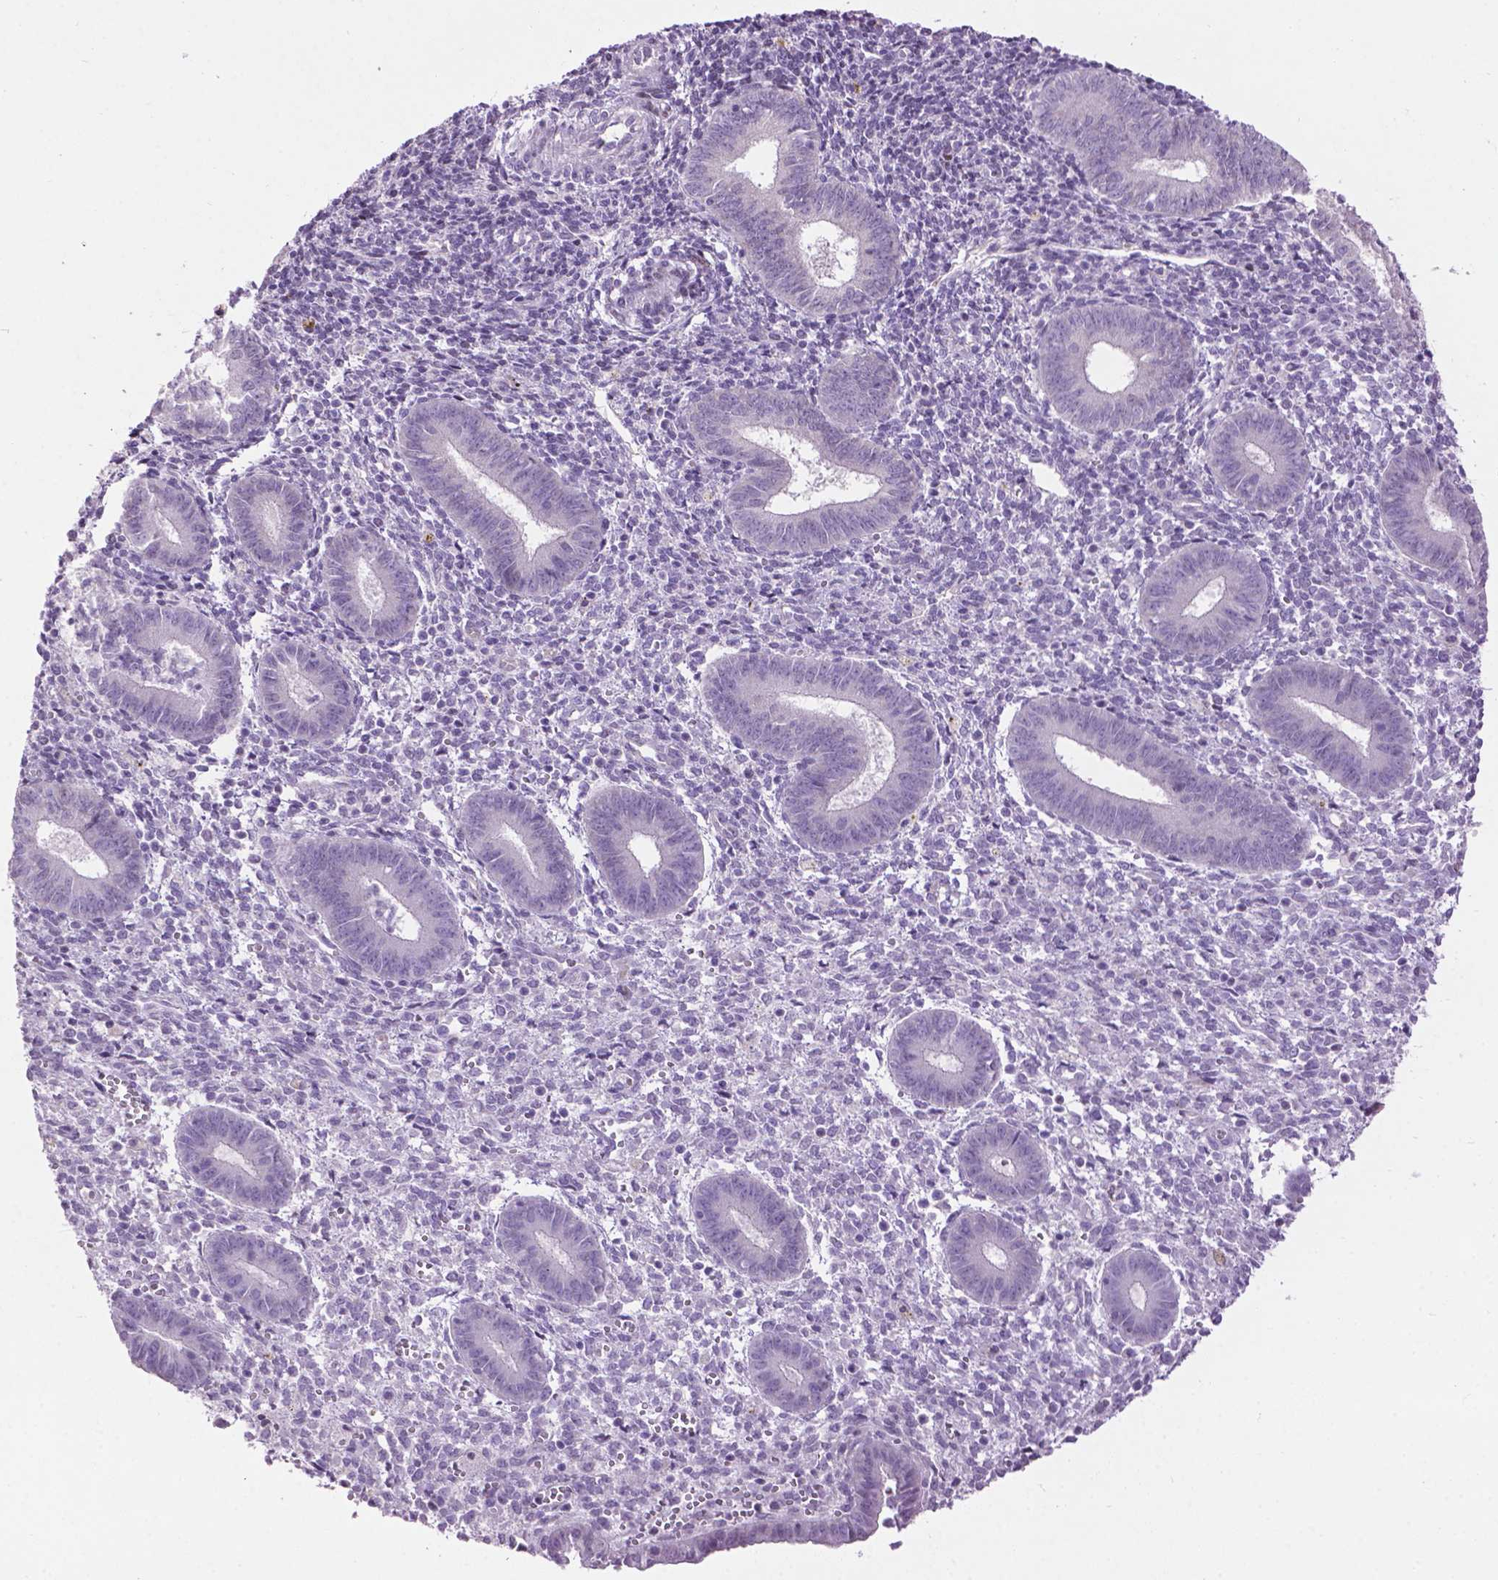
{"staining": {"intensity": "negative", "quantity": "none", "location": "none"}, "tissue": "endometrium", "cell_type": "Cells in endometrial stroma", "image_type": "normal", "snomed": [{"axis": "morphology", "description": "Normal tissue, NOS"}, {"axis": "topography", "description": "Endometrium"}], "caption": "An immunohistochemistry photomicrograph of unremarkable endometrium is shown. There is no staining in cells in endometrial stroma of endometrium. (Brightfield microscopy of DAB immunohistochemistry (IHC) at high magnification).", "gene": "TH", "patient": {"sex": "female", "age": 25}}